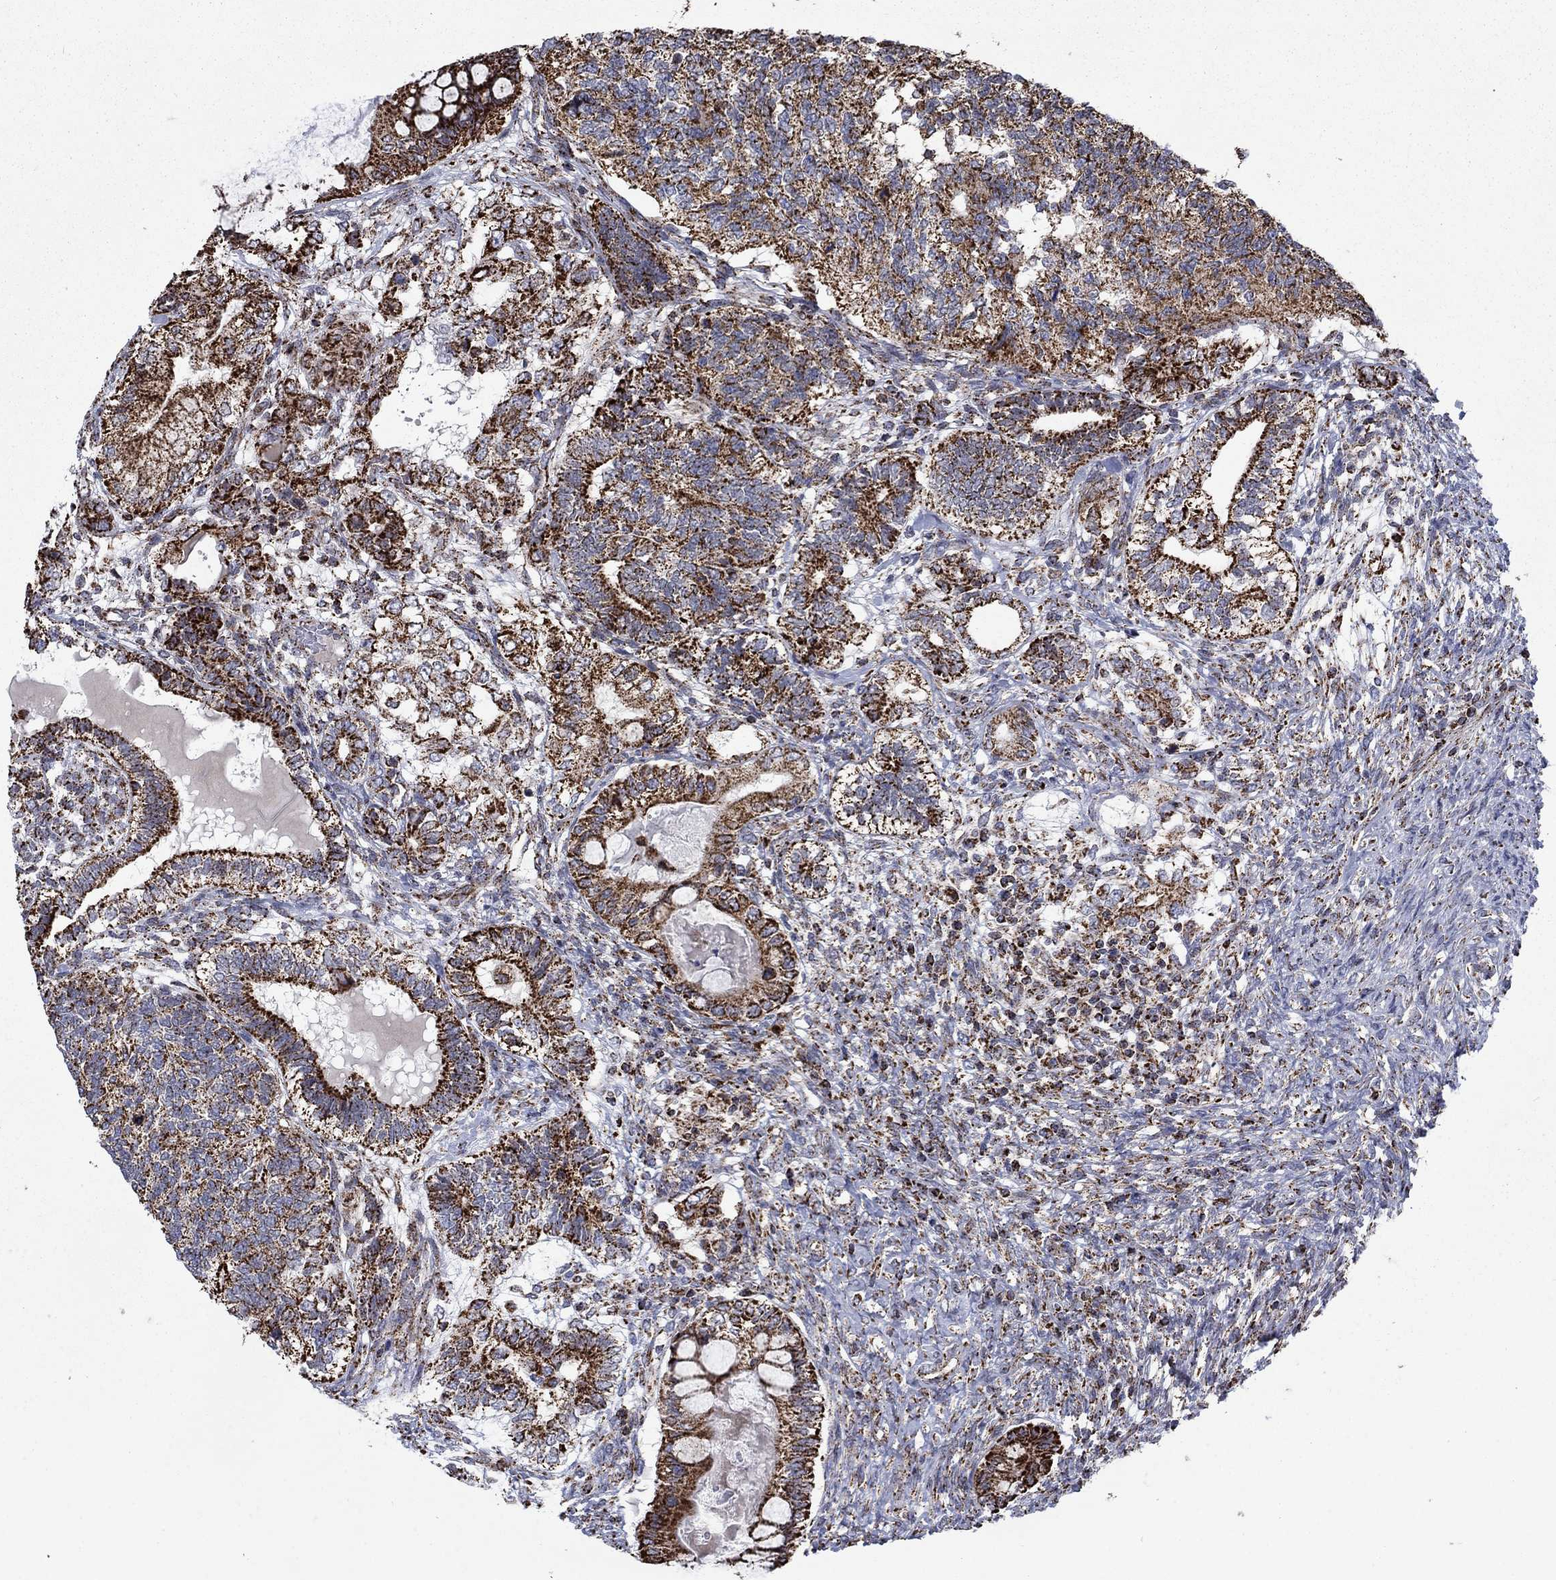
{"staining": {"intensity": "strong", "quantity": ">75%", "location": "cytoplasmic/membranous"}, "tissue": "testis cancer", "cell_type": "Tumor cells", "image_type": "cancer", "snomed": [{"axis": "morphology", "description": "Seminoma, NOS"}, {"axis": "morphology", "description": "Carcinoma, Embryonal, NOS"}, {"axis": "topography", "description": "Testis"}], "caption": "Protein staining reveals strong cytoplasmic/membranous staining in approximately >75% of tumor cells in embryonal carcinoma (testis). The staining was performed using DAB (3,3'-diaminobenzidine), with brown indicating positive protein expression. Nuclei are stained blue with hematoxylin.", "gene": "MOAP1", "patient": {"sex": "male", "age": 41}}